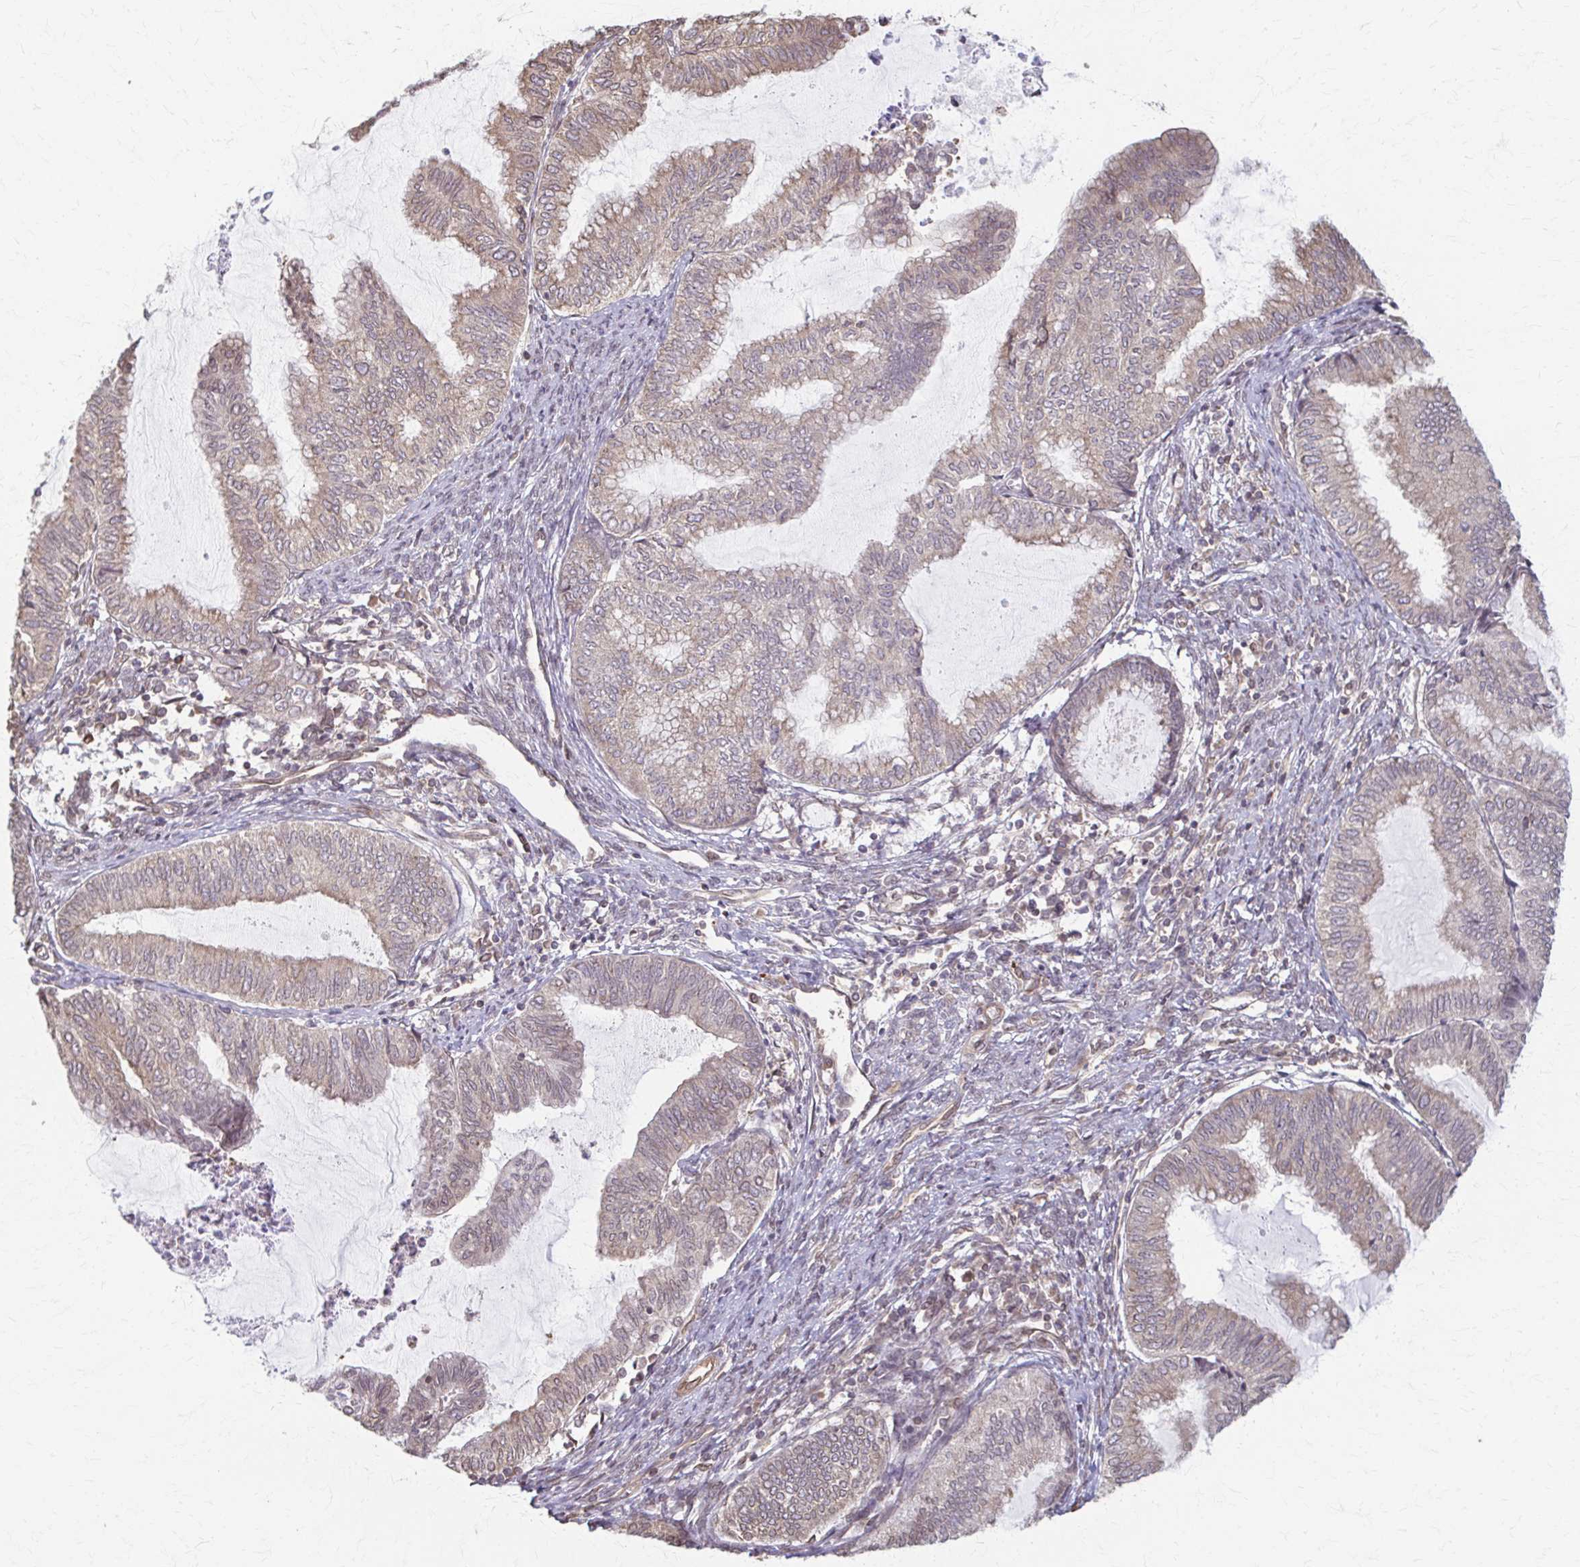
{"staining": {"intensity": "weak", "quantity": "<25%", "location": "cytoplasmic/membranous"}, "tissue": "endometrial cancer", "cell_type": "Tumor cells", "image_type": "cancer", "snomed": [{"axis": "morphology", "description": "Adenocarcinoma, NOS"}, {"axis": "topography", "description": "Endometrium"}], "caption": "This is a histopathology image of immunohistochemistry (IHC) staining of endometrial adenocarcinoma, which shows no expression in tumor cells. (Stains: DAB immunohistochemistry (IHC) with hematoxylin counter stain, Microscopy: brightfield microscopy at high magnification).", "gene": "ARHGAP35", "patient": {"sex": "female", "age": 79}}